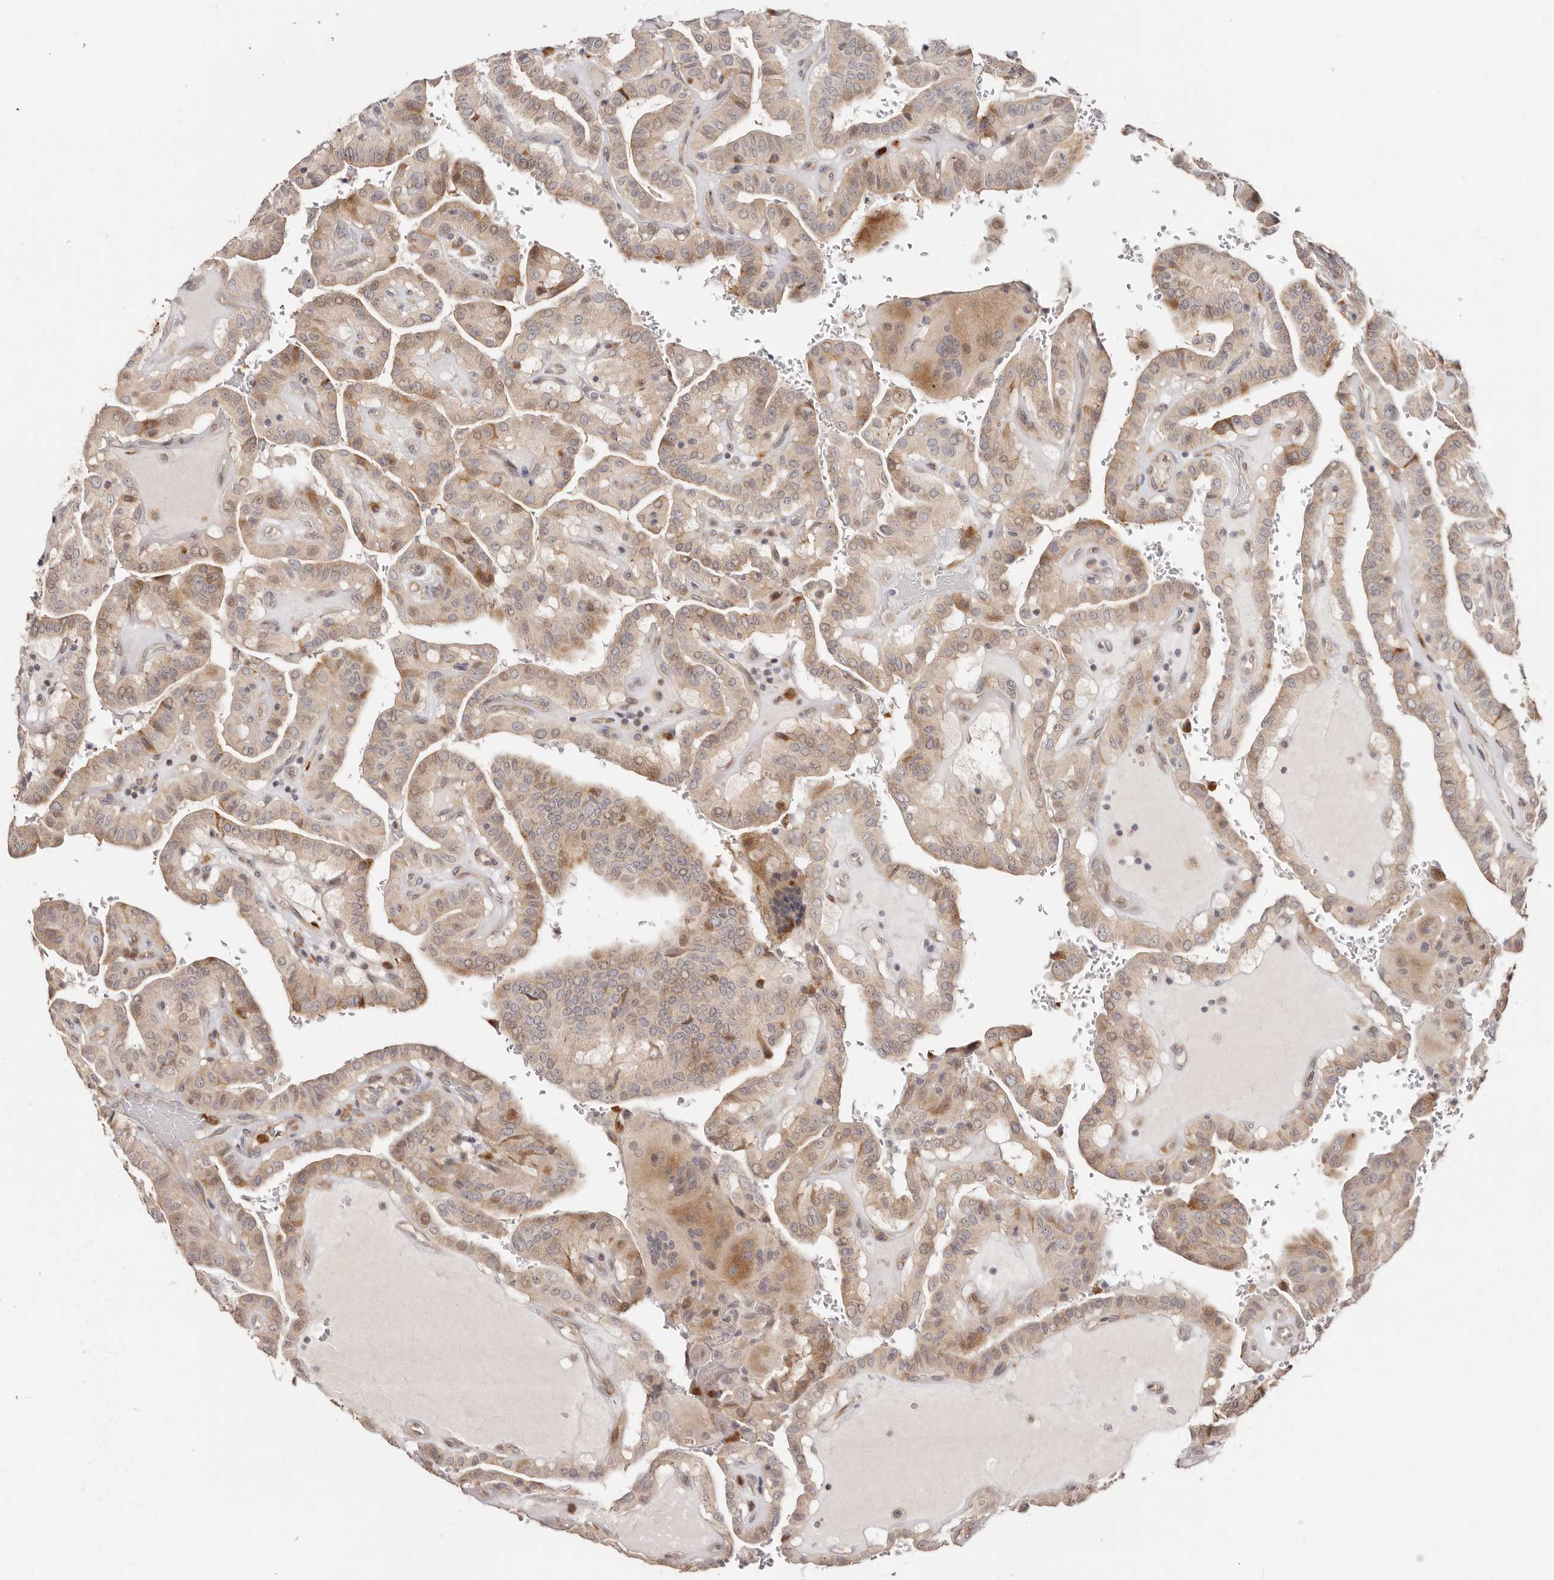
{"staining": {"intensity": "moderate", "quantity": "25%-75%", "location": "cytoplasmic/membranous"}, "tissue": "thyroid cancer", "cell_type": "Tumor cells", "image_type": "cancer", "snomed": [{"axis": "morphology", "description": "Papillary adenocarcinoma, NOS"}, {"axis": "topography", "description": "Thyroid gland"}], "caption": "Immunohistochemistry (IHC) image of thyroid cancer stained for a protein (brown), which displays medium levels of moderate cytoplasmic/membranous positivity in approximately 25%-75% of tumor cells.", "gene": "BCL2L15", "patient": {"sex": "male", "age": 77}}